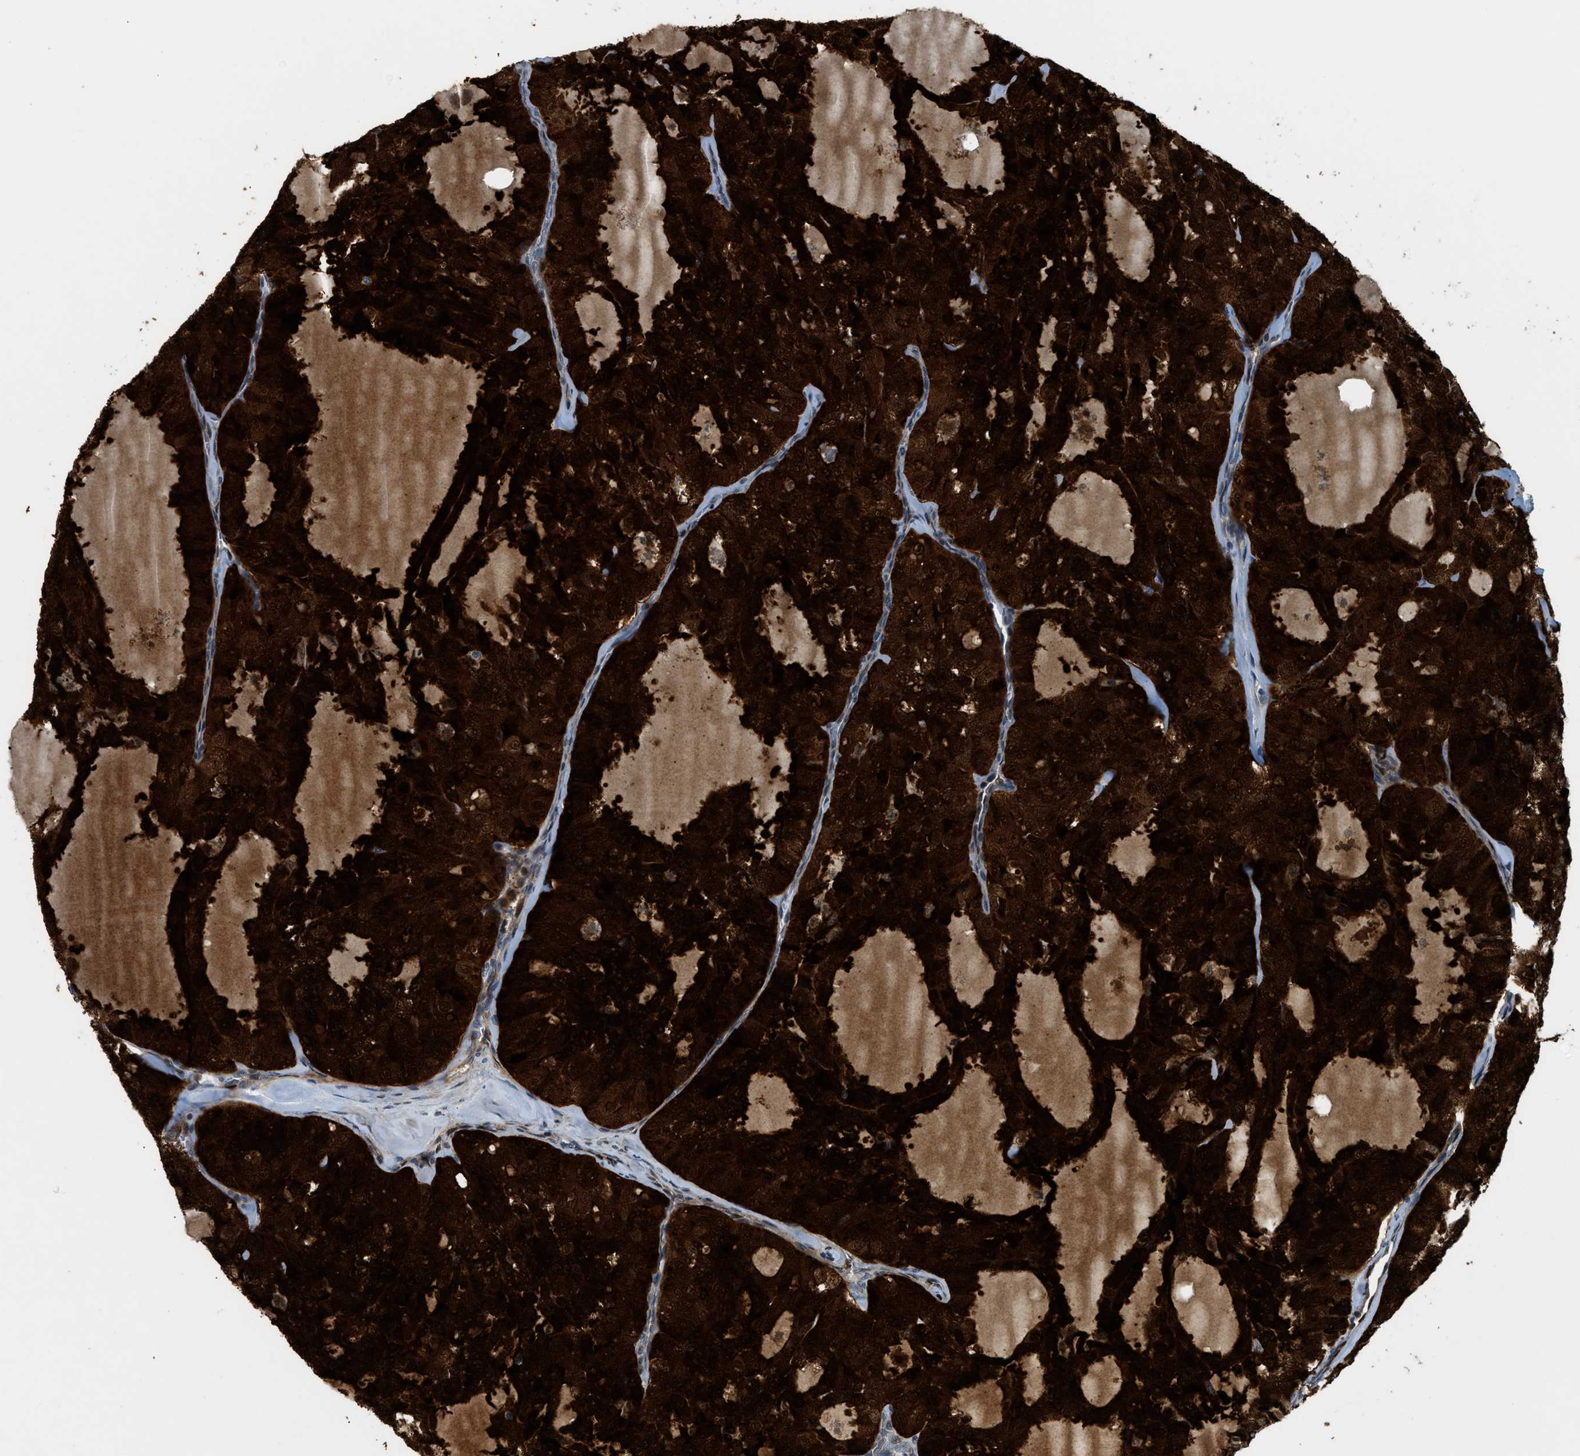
{"staining": {"intensity": "strong", "quantity": ">75%", "location": "cytoplasmic/membranous,nuclear"}, "tissue": "thyroid cancer", "cell_type": "Tumor cells", "image_type": "cancer", "snomed": [{"axis": "morphology", "description": "Follicular adenoma carcinoma, NOS"}, {"axis": "topography", "description": "Thyroid gland"}], "caption": "Immunohistochemistry histopathology image of human thyroid follicular adenoma carcinoma stained for a protein (brown), which displays high levels of strong cytoplasmic/membranous and nuclear expression in about >75% of tumor cells.", "gene": "TRAK2", "patient": {"sex": "male", "age": 75}}